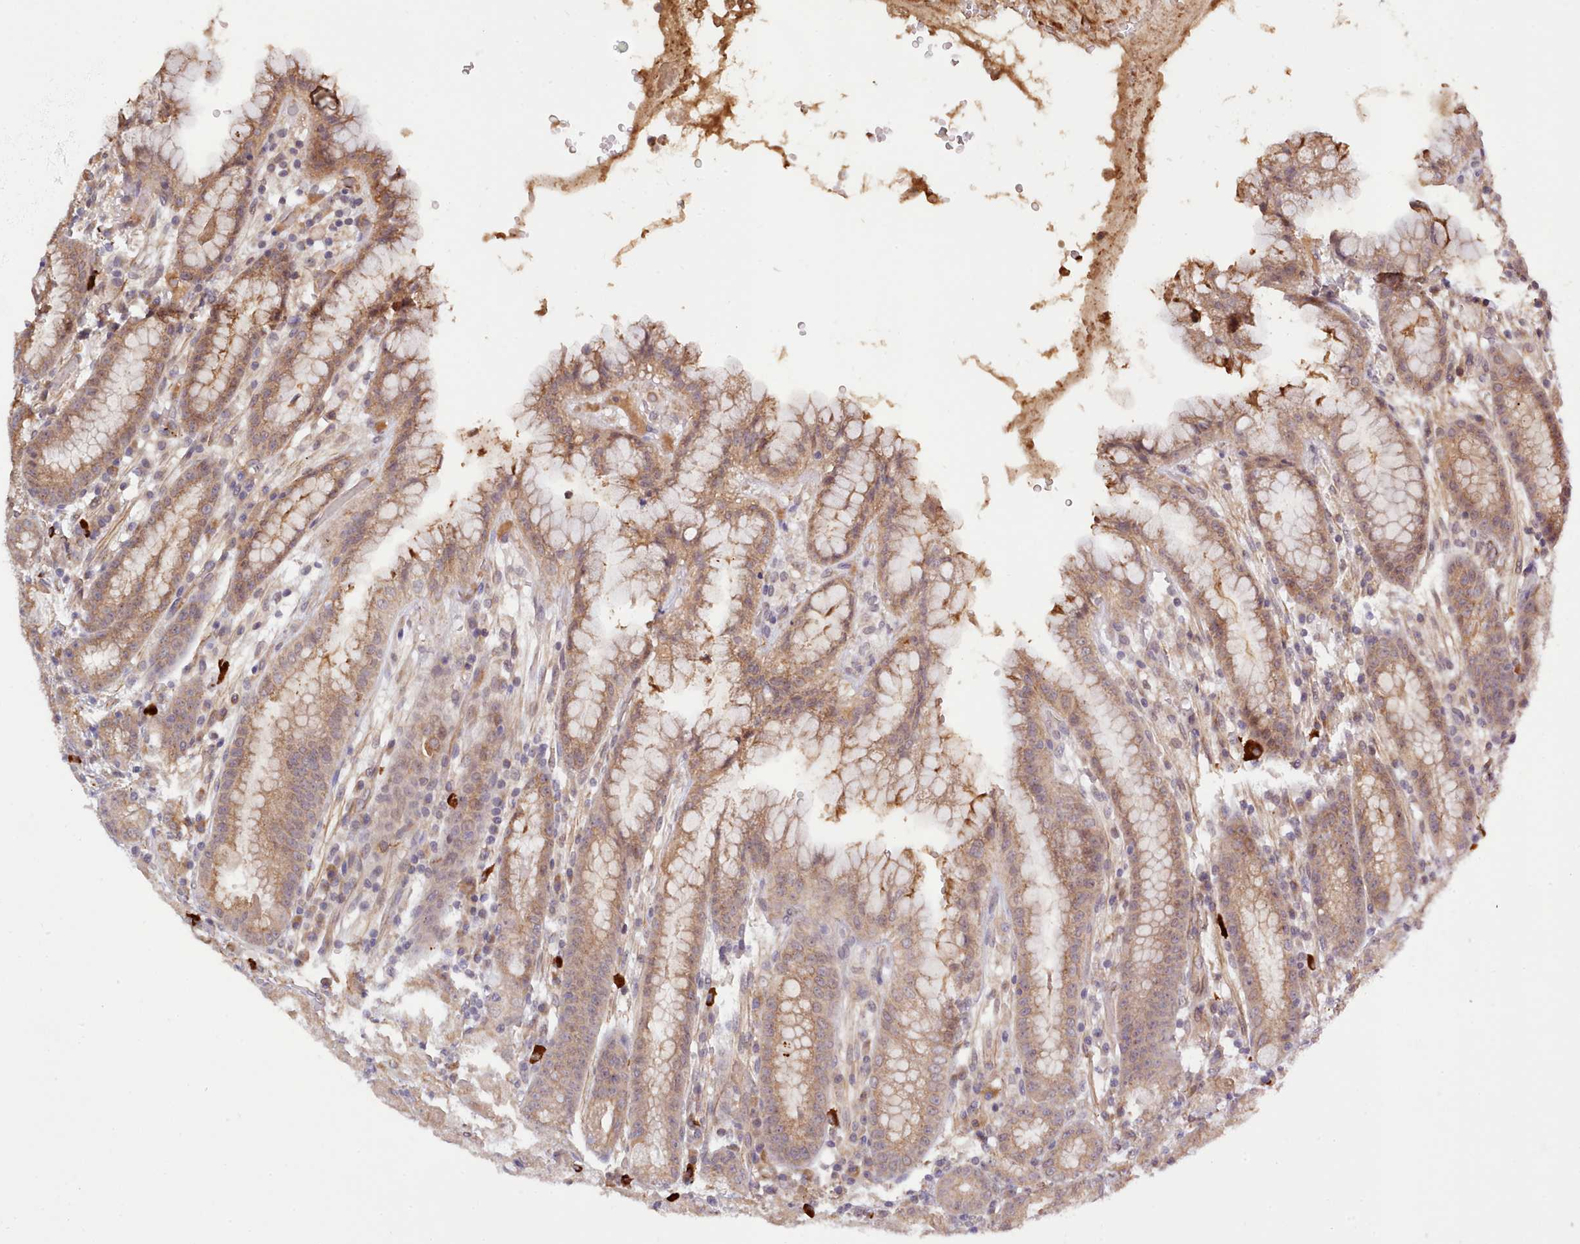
{"staining": {"intensity": "moderate", "quantity": ">75%", "location": "cytoplasmic/membranous,nuclear"}, "tissue": "stomach", "cell_type": "Glandular cells", "image_type": "normal", "snomed": [{"axis": "morphology", "description": "Normal tissue, NOS"}, {"axis": "topography", "description": "Stomach, upper"}], "caption": "Glandular cells reveal medium levels of moderate cytoplasmic/membranous,nuclear staining in approximately >75% of cells in unremarkable stomach. (brown staining indicates protein expression, while blue staining denotes nuclei).", "gene": "ZC3H13", "patient": {"sex": "male", "age": 52}}